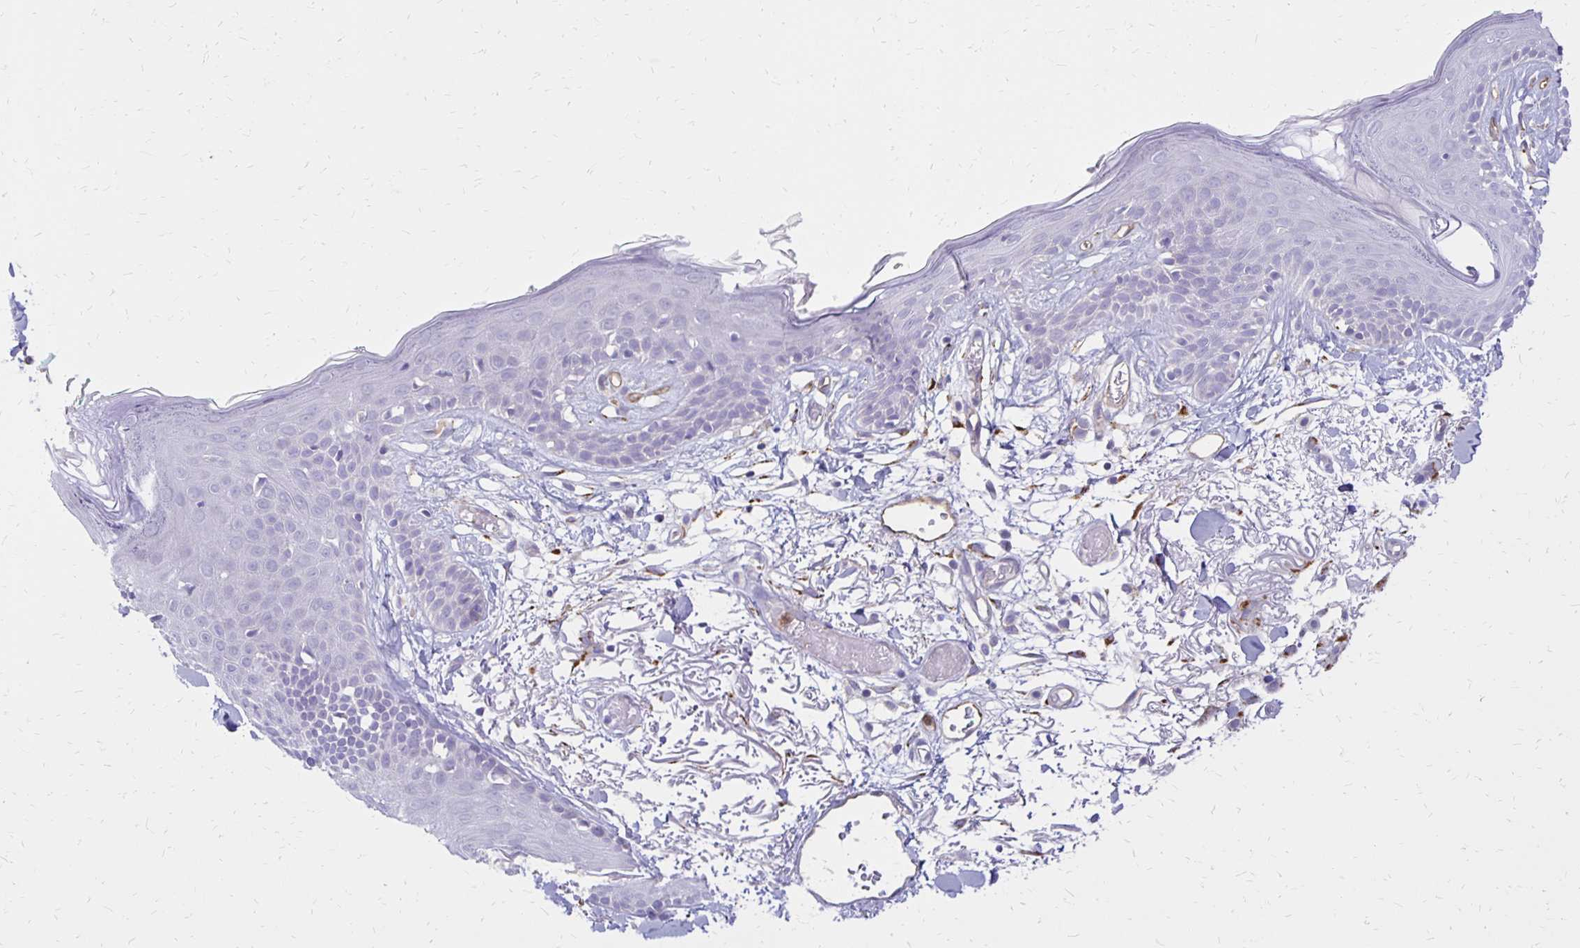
{"staining": {"intensity": "weak", "quantity": "25%-75%", "location": "cytoplasmic/membranous"}, "tissue": "skin", "cell_type": "Fibroblasts", "image_type": "normal", "snomed": [{"axis": "morphology", "description": "Normal tissue, NOS"}, {"axis": "topography", "description": "Skin"}], "caption": "Immunohistochemistry (DAB (3,3'-diaminobenzidine)) staining of benign skin reveals weak cytoplasmic/membranous protein expression in approximately 25%-75% of fibroblasts.", "gene": "TTYH1", "patient": {"sex": "male", "age": 79}}